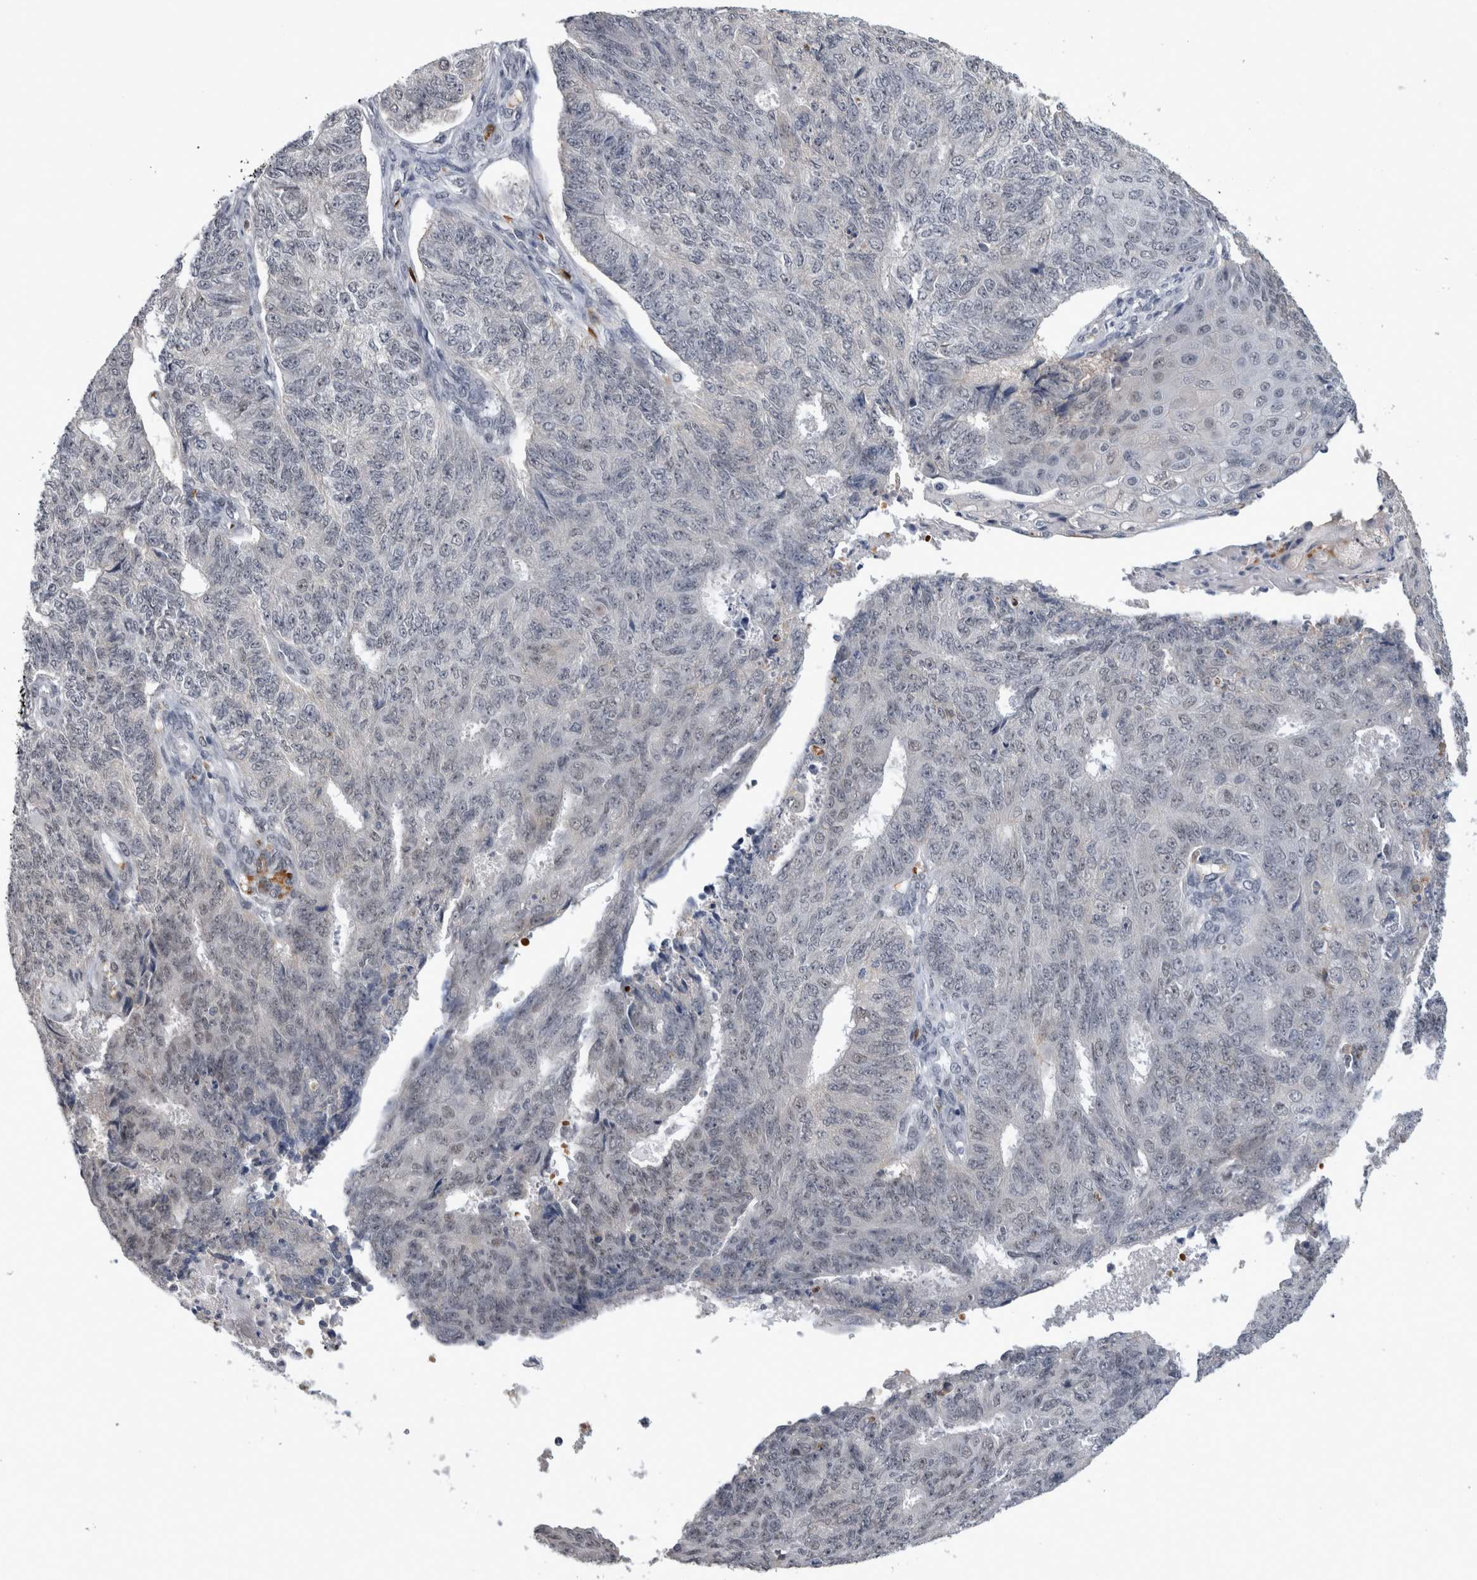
{"staining": {"intensity": "negative", "quantity": "none", "location": "none"}, "tissue": "endometrial cancer", "cell_type": "Tumor cells", "image_type": "cancer", "snomed": [{"axis": "morphology", "description": "Adenocarcinoma, NOS"}, {"axis": "topography", "description": "Endometrium"}], "caption": "Immunohistochemistry photomicrograph of neoplastic tissue: endometrial cancer (adenocarcinoma) stained with DAB (3,3'-diaminobenzidine) exhibits no significant protein expression in tumor cells.", "gene": "PEBP4", "patient": {"sex": "female", "age": 32}}